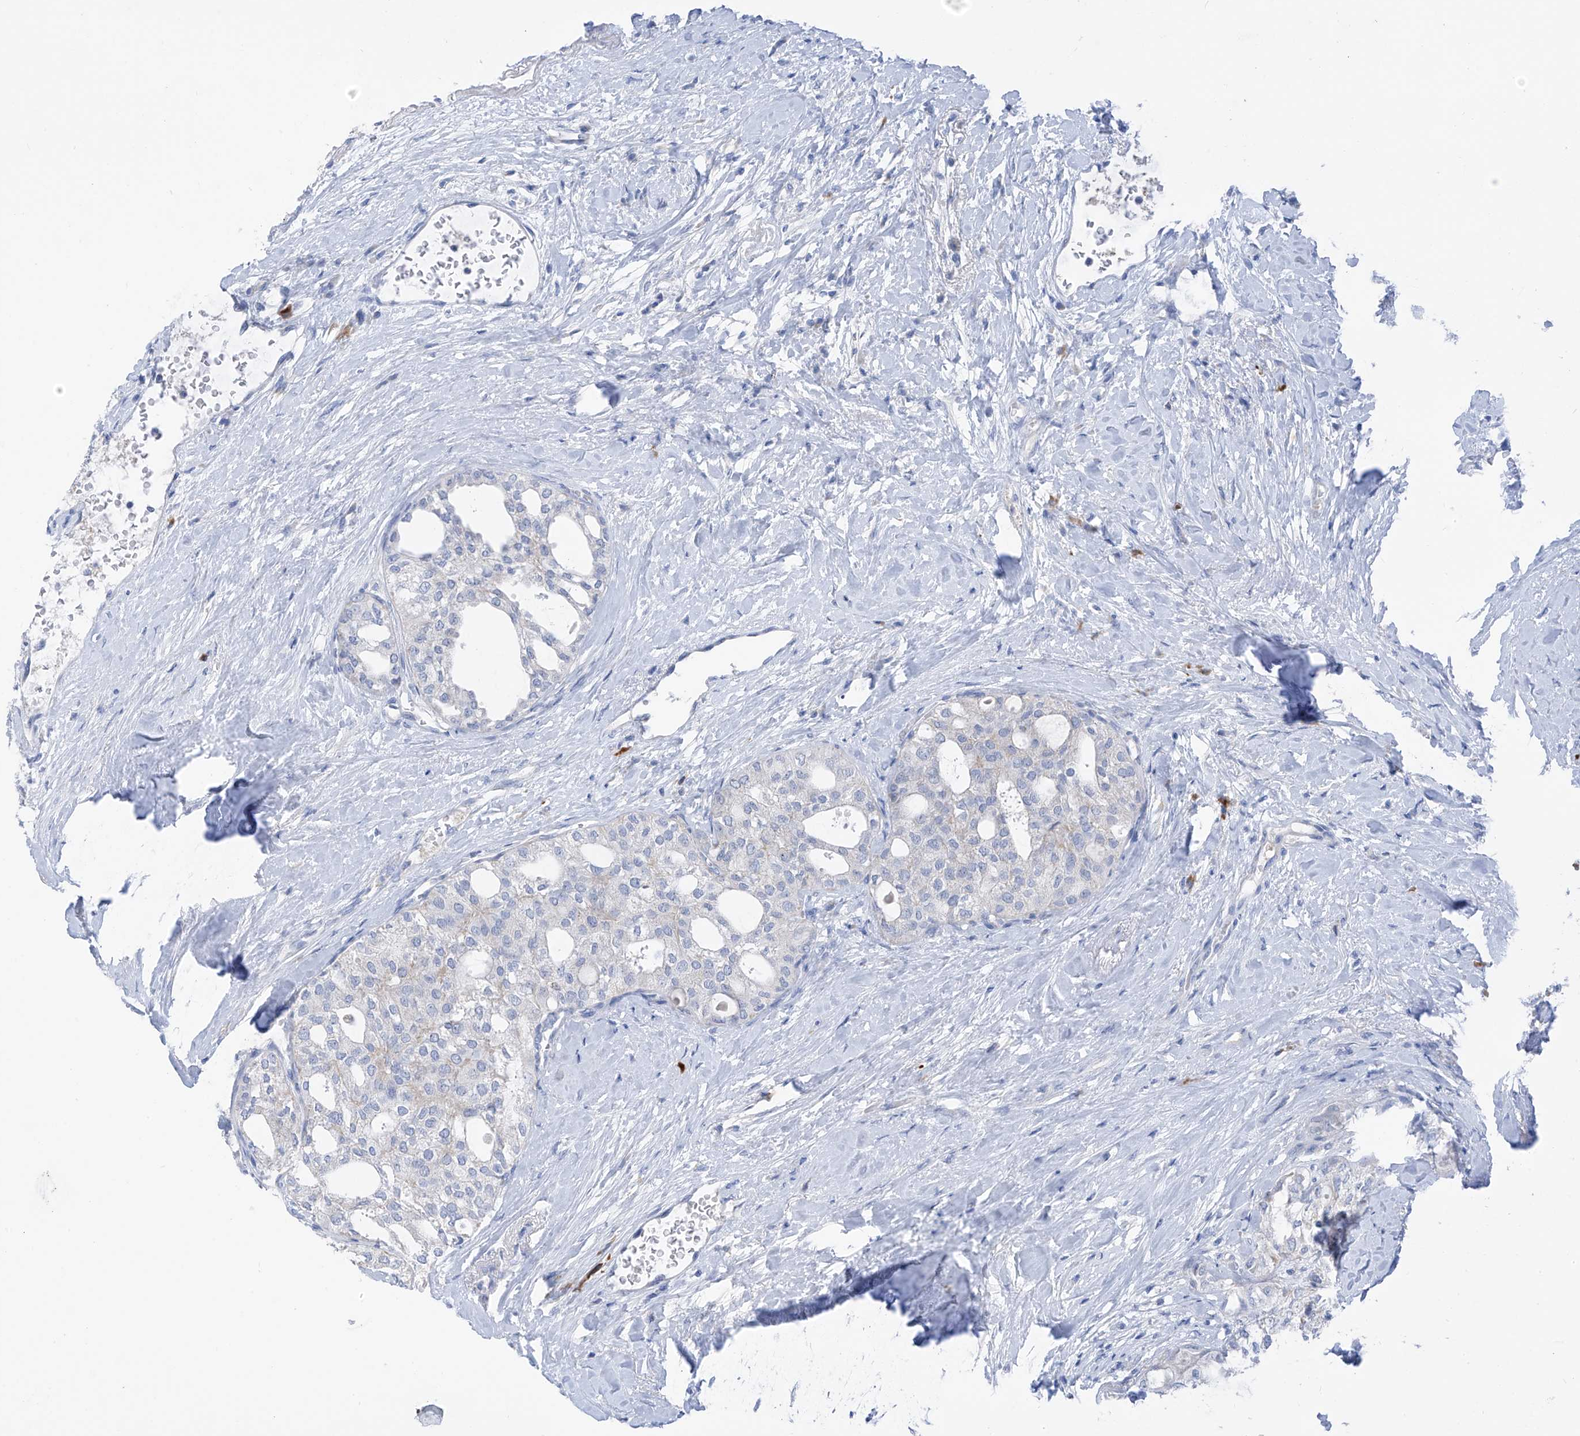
{"staining": {"intensity": "negative", "quantity": "none", "location": "none"}, "tissue": "thyroid cancer", "cell_type": "Tumor cells", "image_type": "cancer", "snomed": [{"axis": "morphology", "description": "Follicular adenoma carcinoma, NOS"}, {"axis": "topography", "description": "Thyroid gland"}], "caption": "Follicular adenoma carcinoma (thyroid) stained for a protein using immunohistochemistry exhibits no positivity tumor cells.", "gene": "ZNF404", "patient": {"sex": "male", "age": 75}}